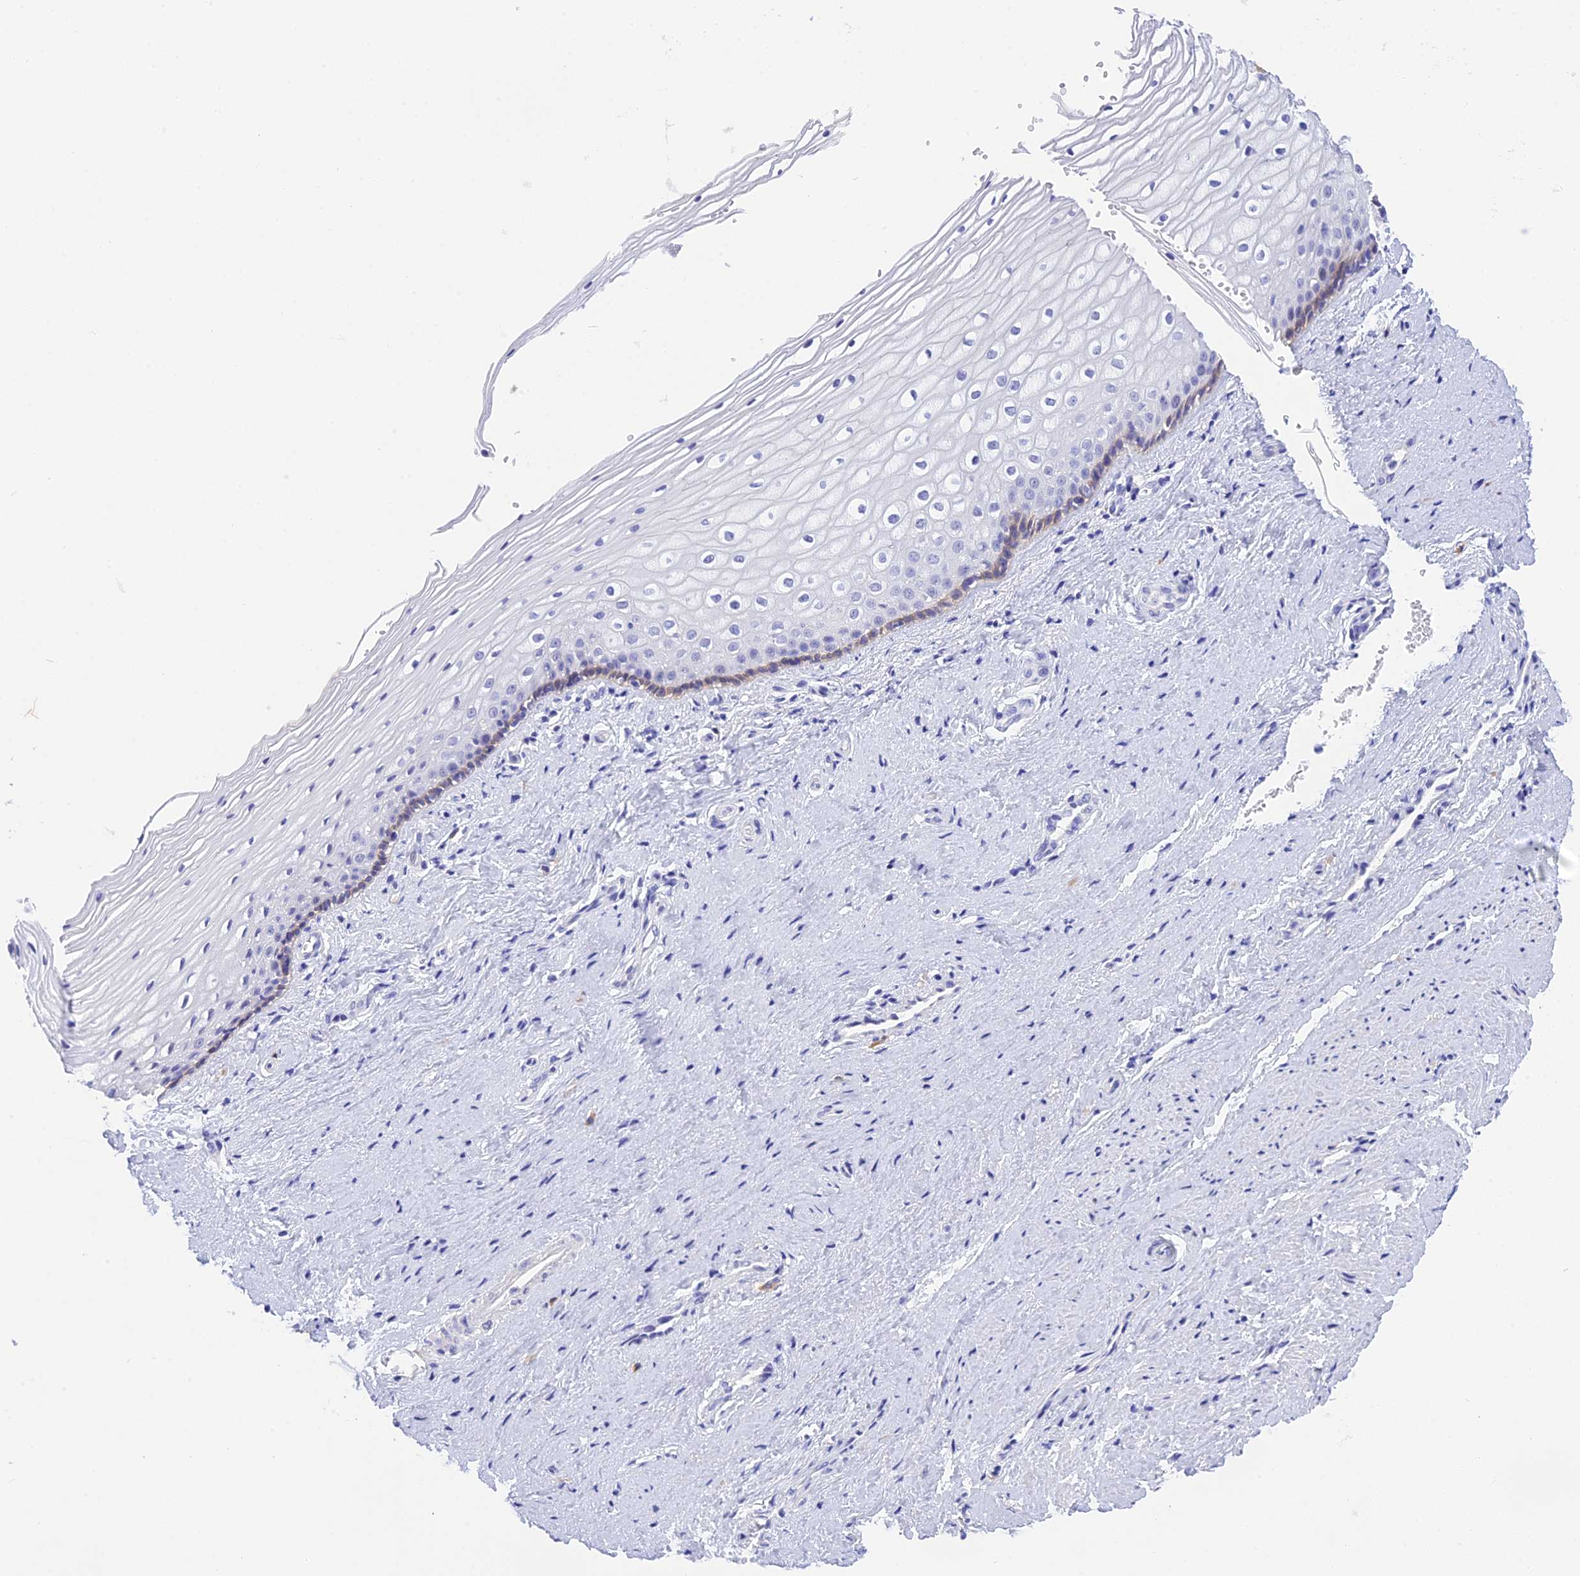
{"staining": {"intensity": "weak", "quantity": "<25%", "location": "cytoplasmic/membranous"}, "tissue": "vagina", "cell_type": "Squamous epithelial cells", "image_type": "normal", "snomed": [{"axis": "morphology", "description": "Normal tissue, NOS"}, {"axis": "topography", "description": "Vagina"}], "caption": "Vagina stained for a protein using immunohistochemistry (IHC) shows no positivity squamous epithelial cells.", "gene": "KDELR3", "patient": {"sex": "female", "age": 46}}